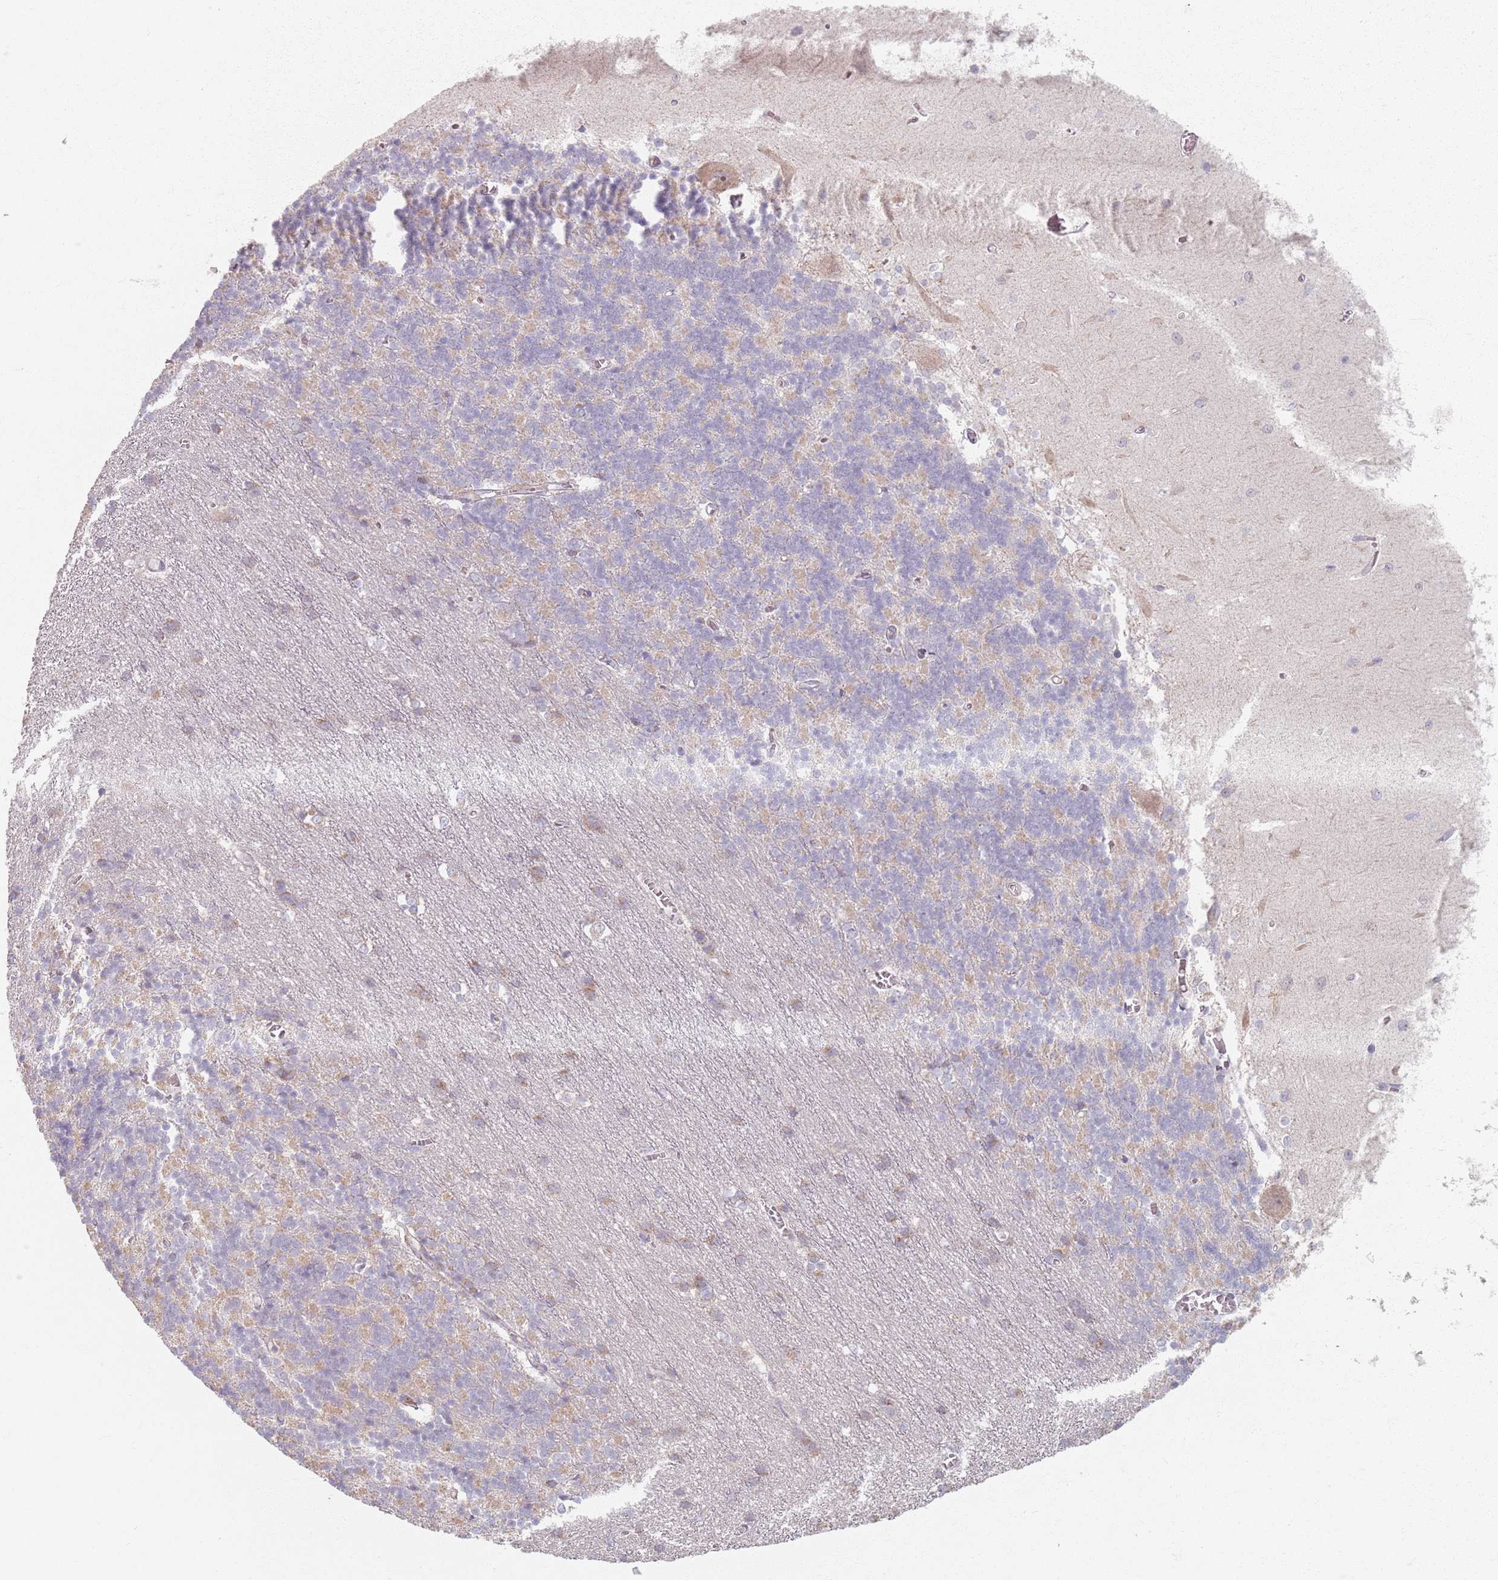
{"staining": {"intensity": "weak", "quantity": "<25%", "location": "cytoplasmic/membranous"}, "tissue": "cerebellum", "cell_type": "Cells in granular layer", "image_type": "normal", "snomed": [{"axis": "morphology", "description": "Normal tissue, NOS"}, {"axis": "topography", "description": "Cerebellum"}], "caption": "Immunohistochemistry (IHC) micrograph of normal cerebellum: cerebellum stained with DAB demonstrates no significant protein staining in cells in granular layer.", "gene": "PKD2L2", "patient": {"sex": "male", "age": 37}}